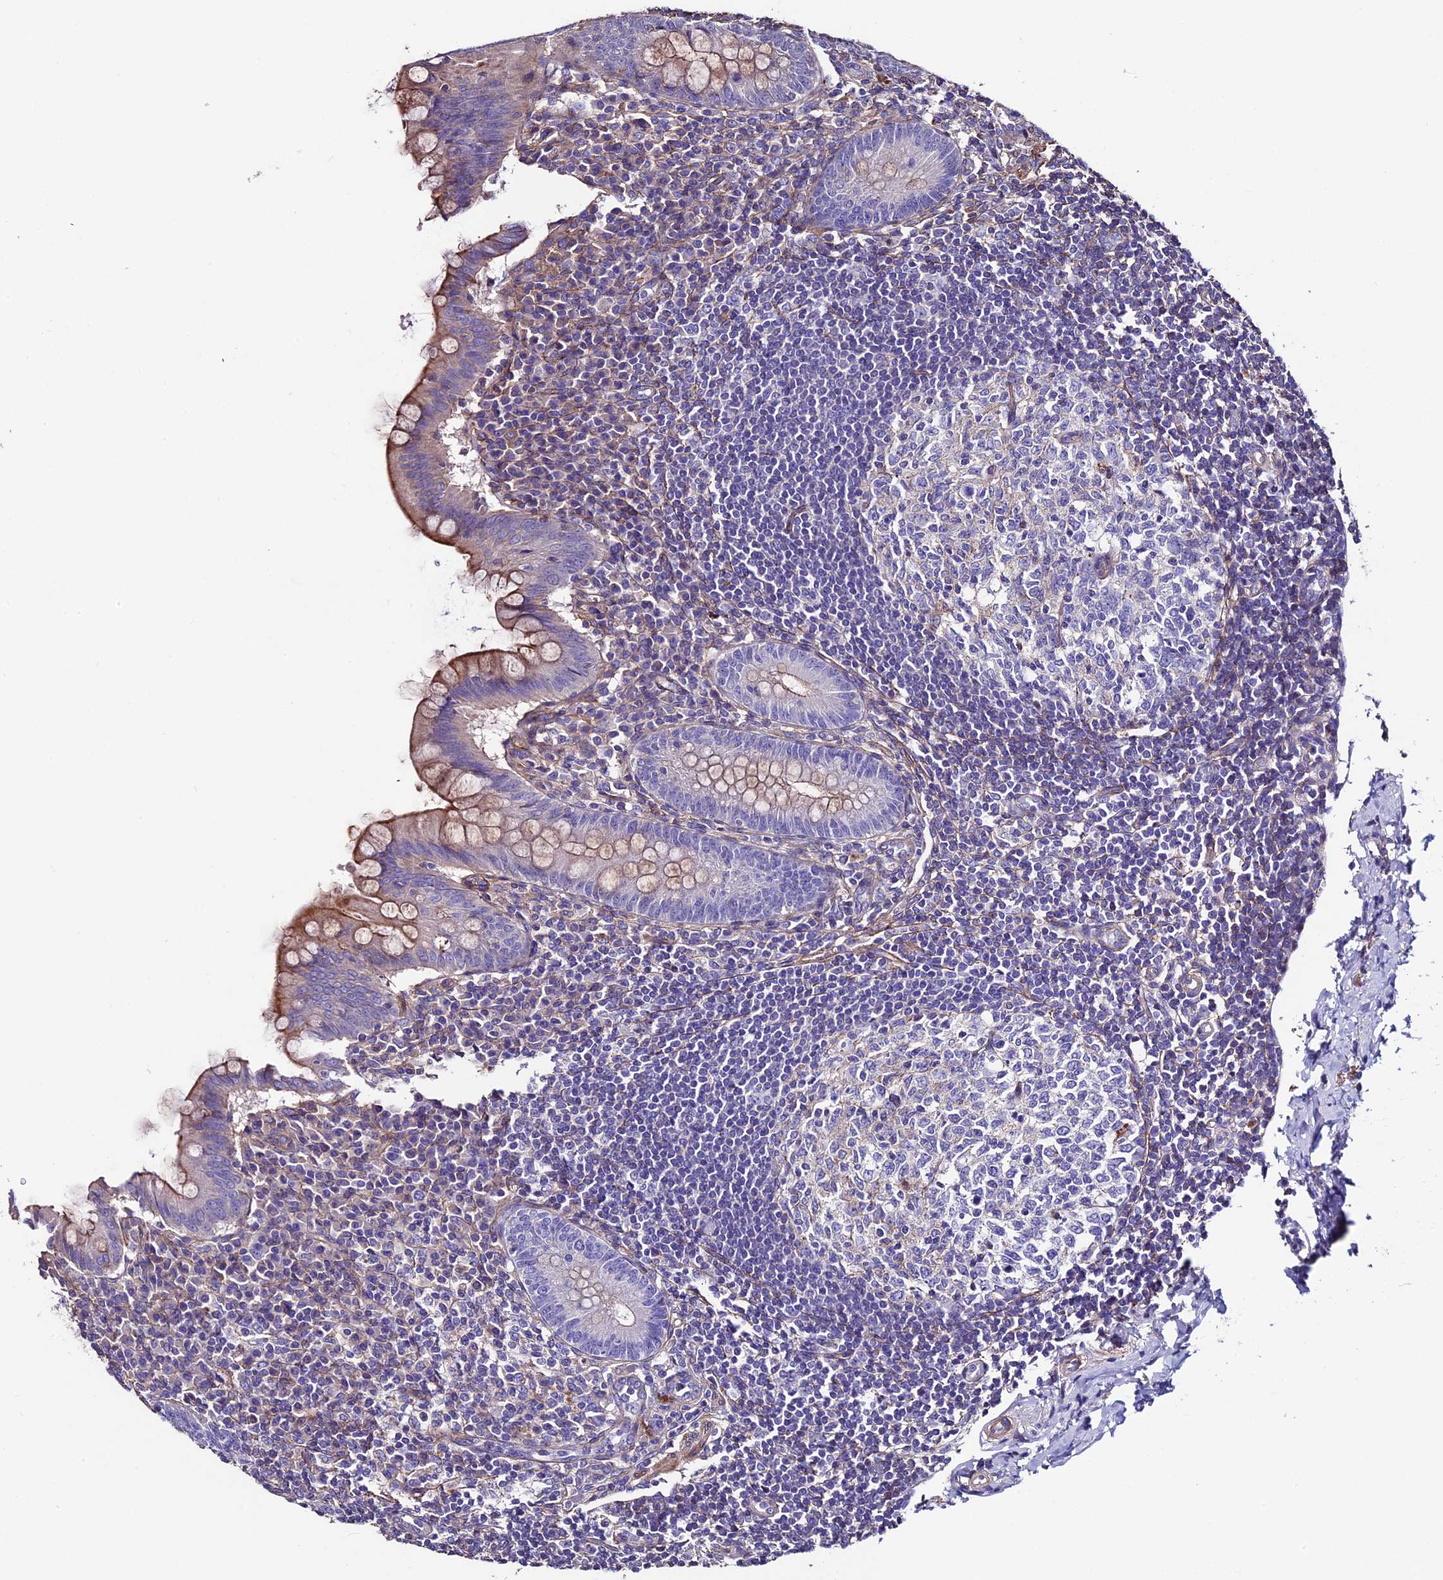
{"staining": {"intensity": "moderate", "quantity": "25%-75%", "location": "cytoplasmic/membranous"}, "tissue": "appendix", "cell_type": "Glandular cells", "image_type": "normal", "snomed": [{"axis": "morphology", "description": "Normal tissue, NOS"}, {"axis": "topography", "description": "Appendix"}], "caption": "An immunohistochemistry (IHC) image of normal tissue is shown. Protein staining in brown labels moderate cytoplasmic/membranous positivity in appendix within glandular cells.", "gene": "EVA1B", "patient": {"sex": "female", "age": 33}}